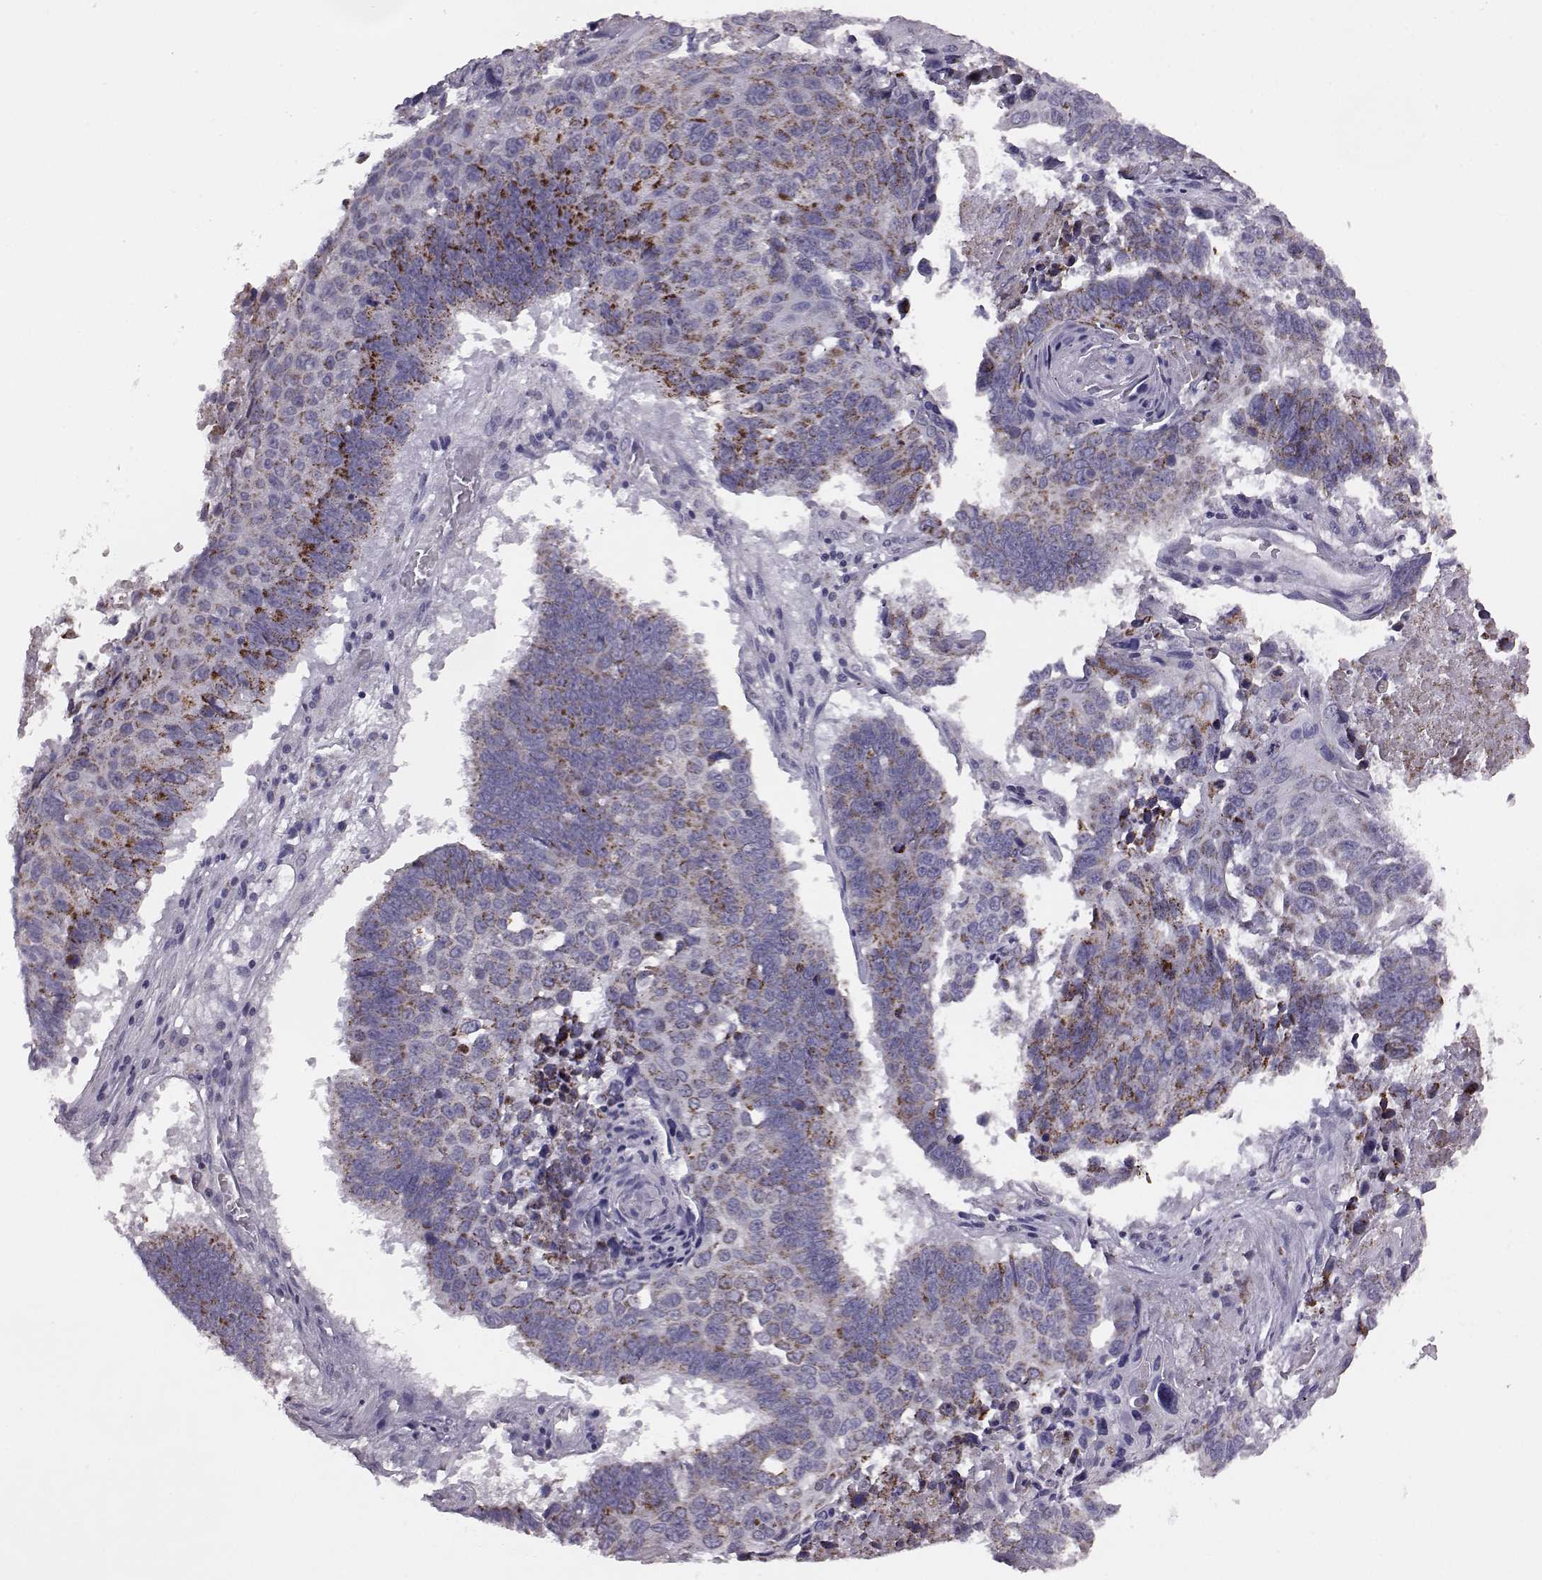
{"staining": {"intensity": "strong", "quantity": "<25%", "location": "cytoplasmic/membranous"}, "tissue": "lung cancer", "cell_type": "Tumor cells", "image_type": "cancer", "snomed": [{"axis": "morphology", "description": "Squamous cell carcinoma, NOS"}, {"axis": "topography", "description": "Lung"}], "caption": "Human lung cancer (squamous cell carcinoma) stained with a protein marker demonstrates strong staining in tumor cells.", "gene": "RIMS2", "patient": {"sex": "male", "age": 73}}